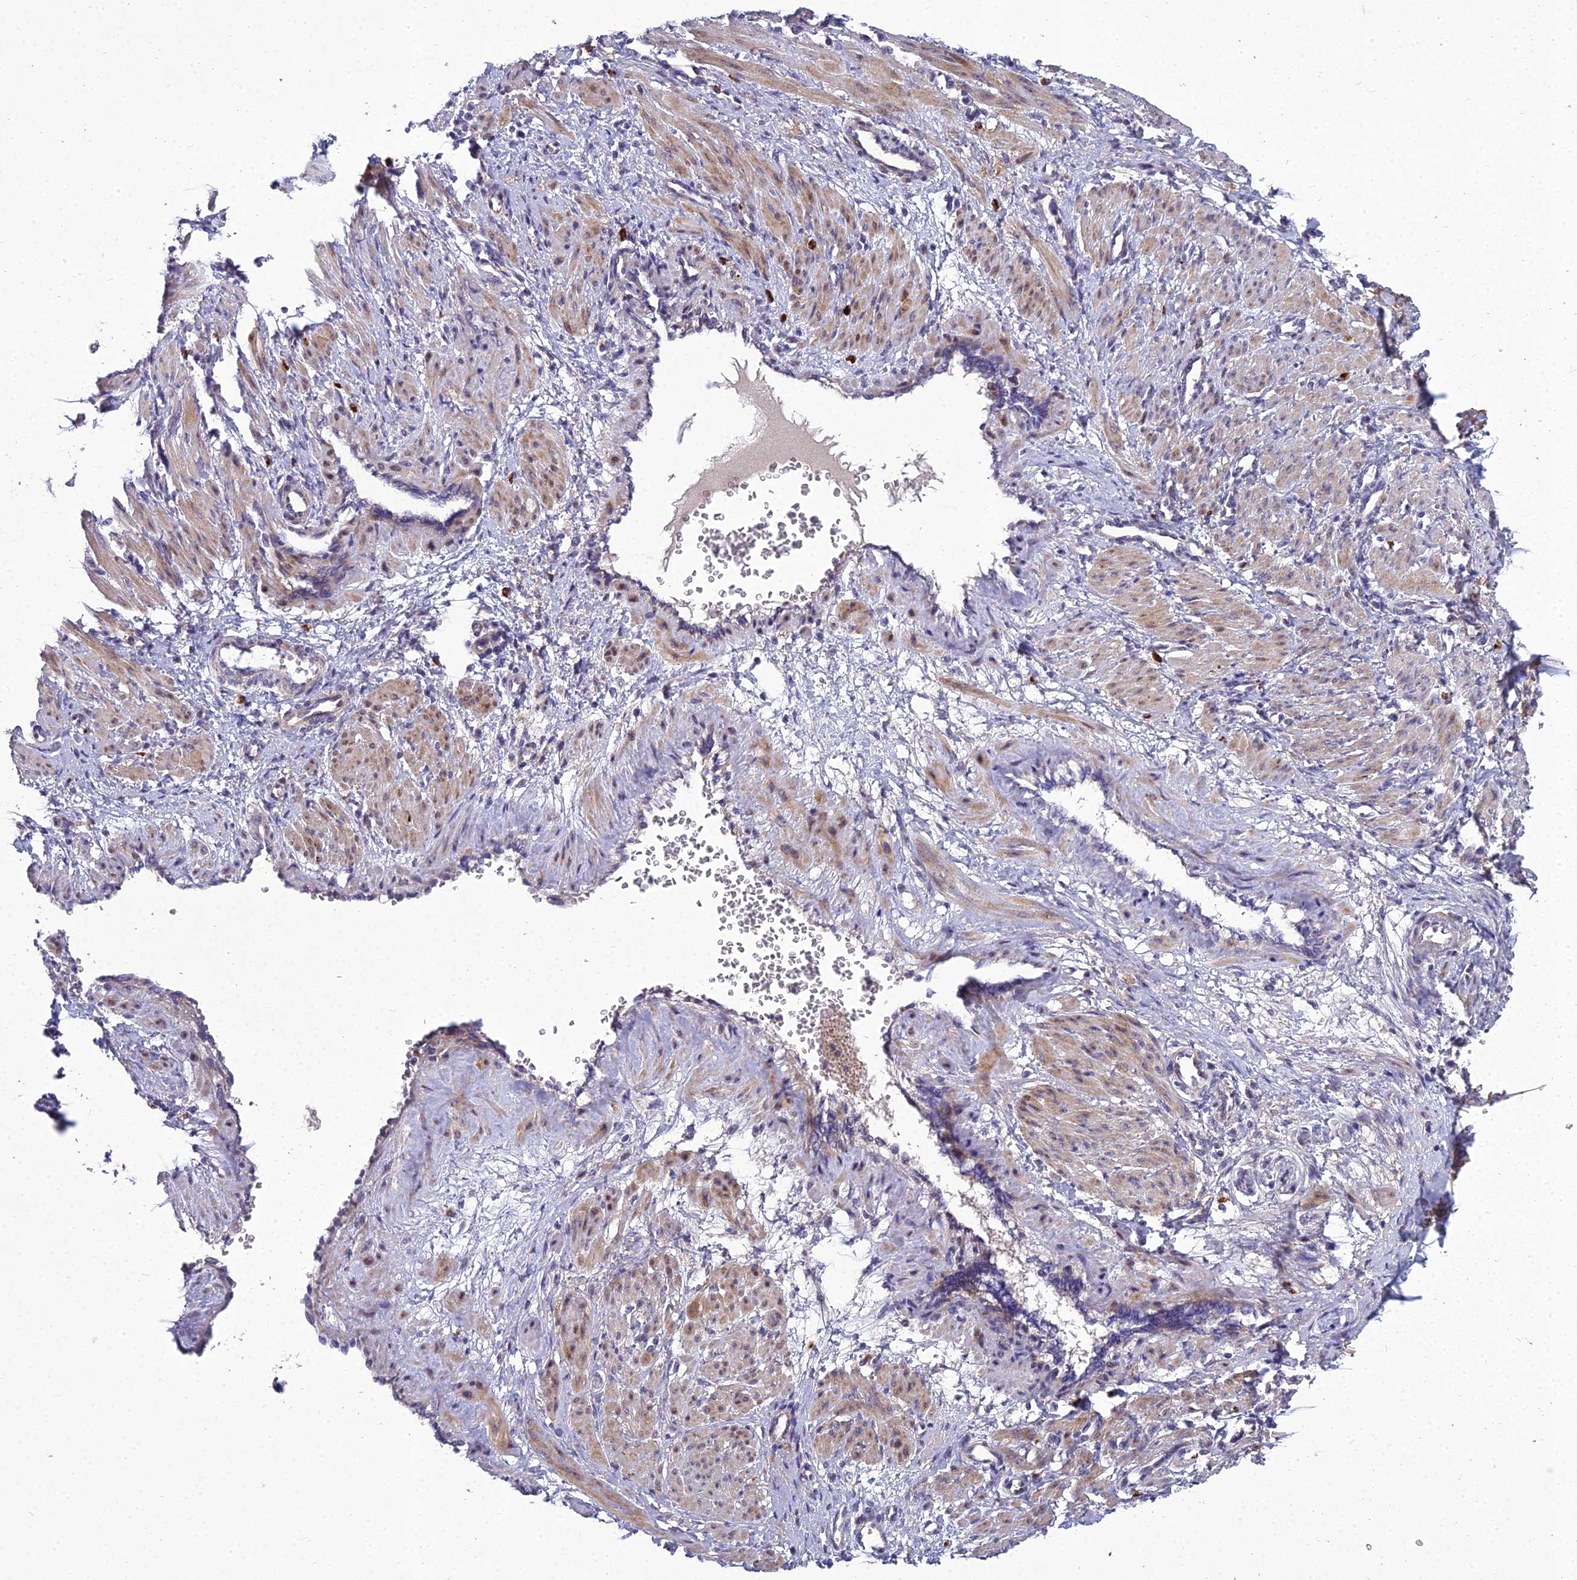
{"staining": {"intensity": "weak", "quantity": "25%-75%", "location": "cytoplasmic/membranous"}, "tissue": "smooth muscle", "cell_type": "Smooth muscle cells", "image_type": "normal", "snomed": [{"axis": "morphology", "description": "Normal tissue, NOS"}, {"axis": "topography", "description": "Endometrium"}], "caption": "This is a histology image of immunohistochemistry (IHC) staining of unremarkable smooth muscle, which shows weak expression in the cytoplasmic/membranous of smooth muscle cells.", "gene": "ADIPOR2", "patient": {"sex": "female", "age": 33}}